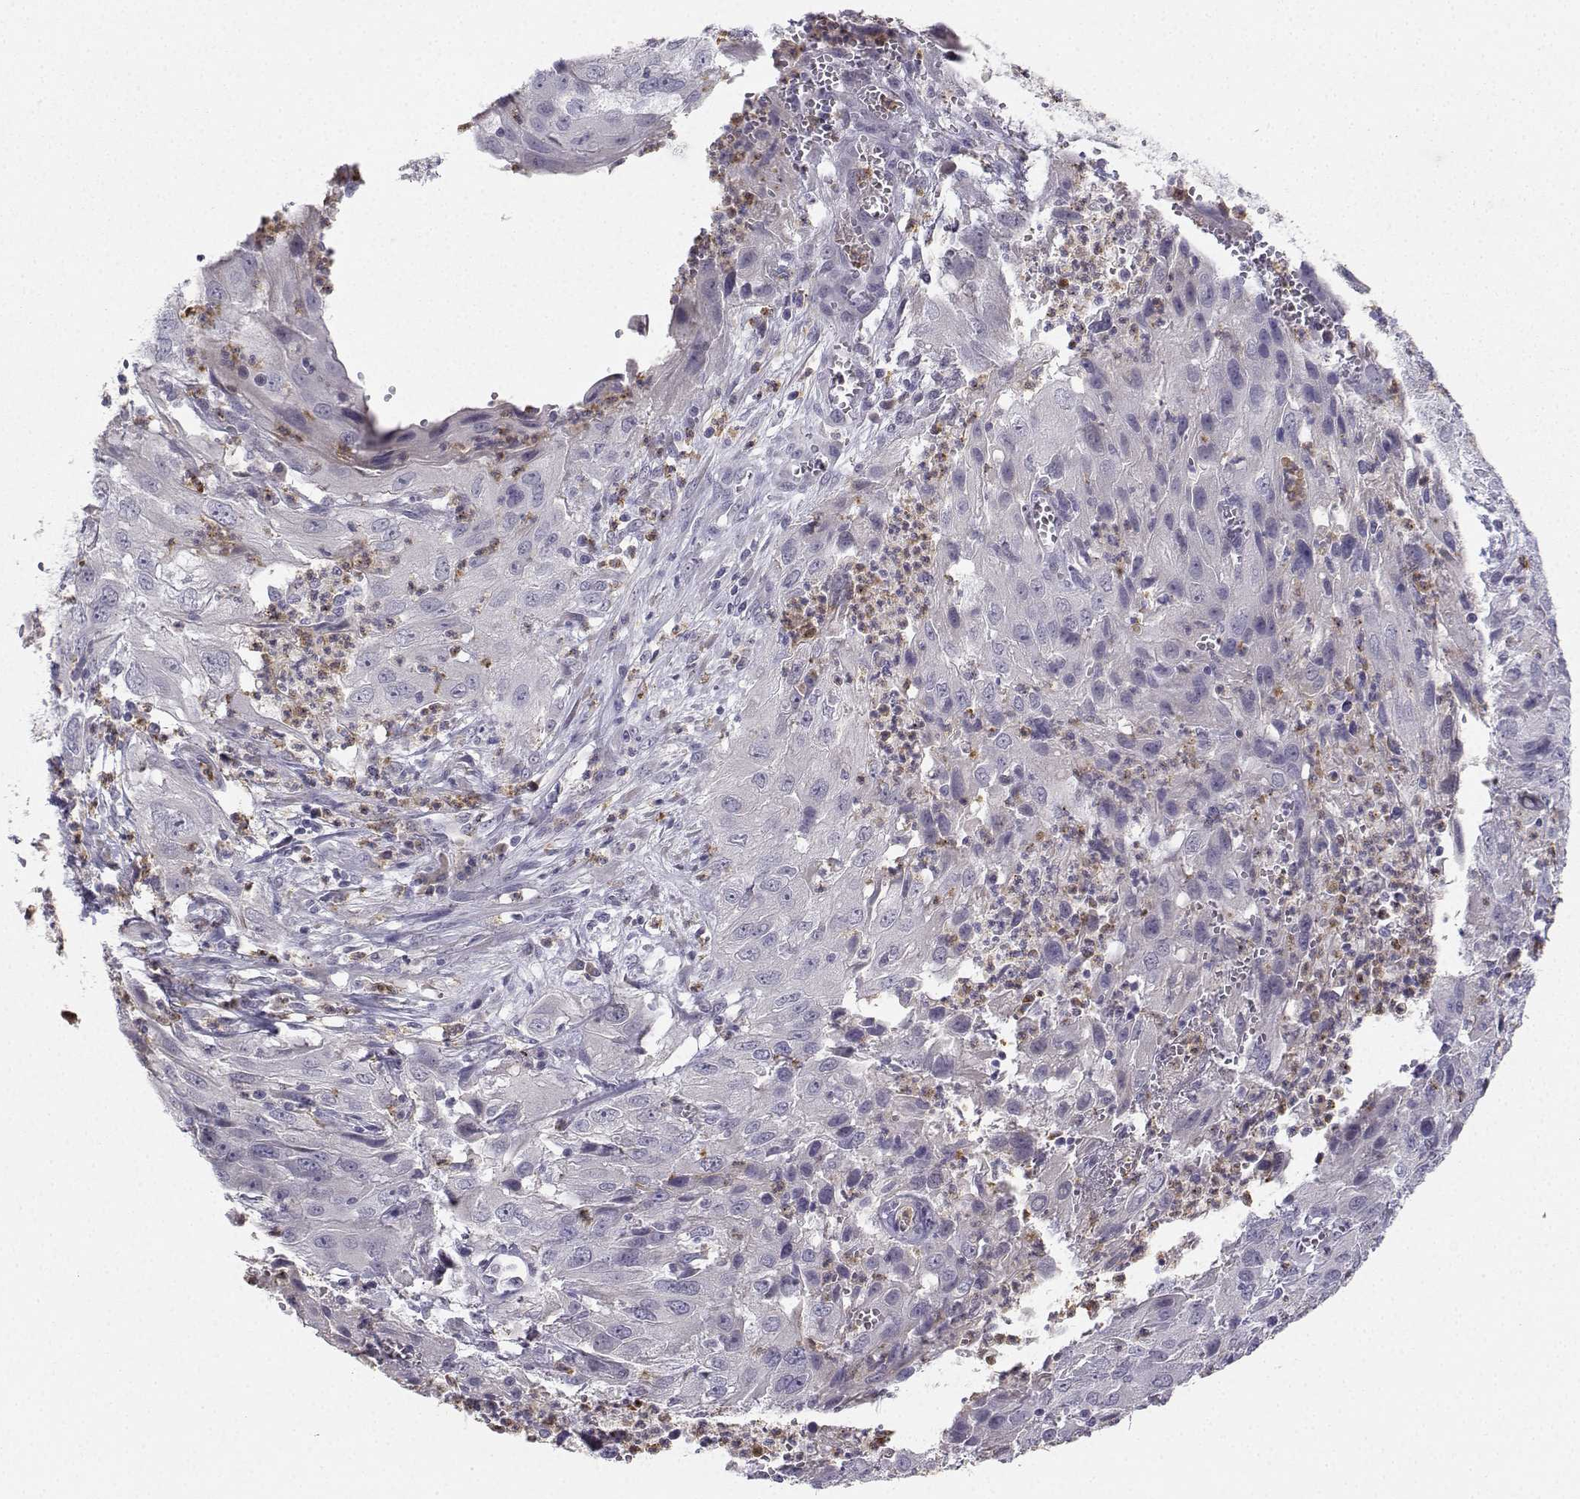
{"staining": {"intensity": "negative", "quantity": "none", "location": "none"}, "tissue": "cervical cancer", "cell_type": "Tumor cells", "image_type": "cancer", "snomed": [{"axis": "morphology", "description": "Squamous cell carcinoma, NOS"}, {"axis": "topography", "description": "Cervix"}], "caption": "Histopathology image shows no significant protein expression in tumor cells of cervical cancer (squamous cell carcinoma). Nuclei are stained in blue.", "gene": "CALY", "patient": {"sex": "female", "age": 32}}